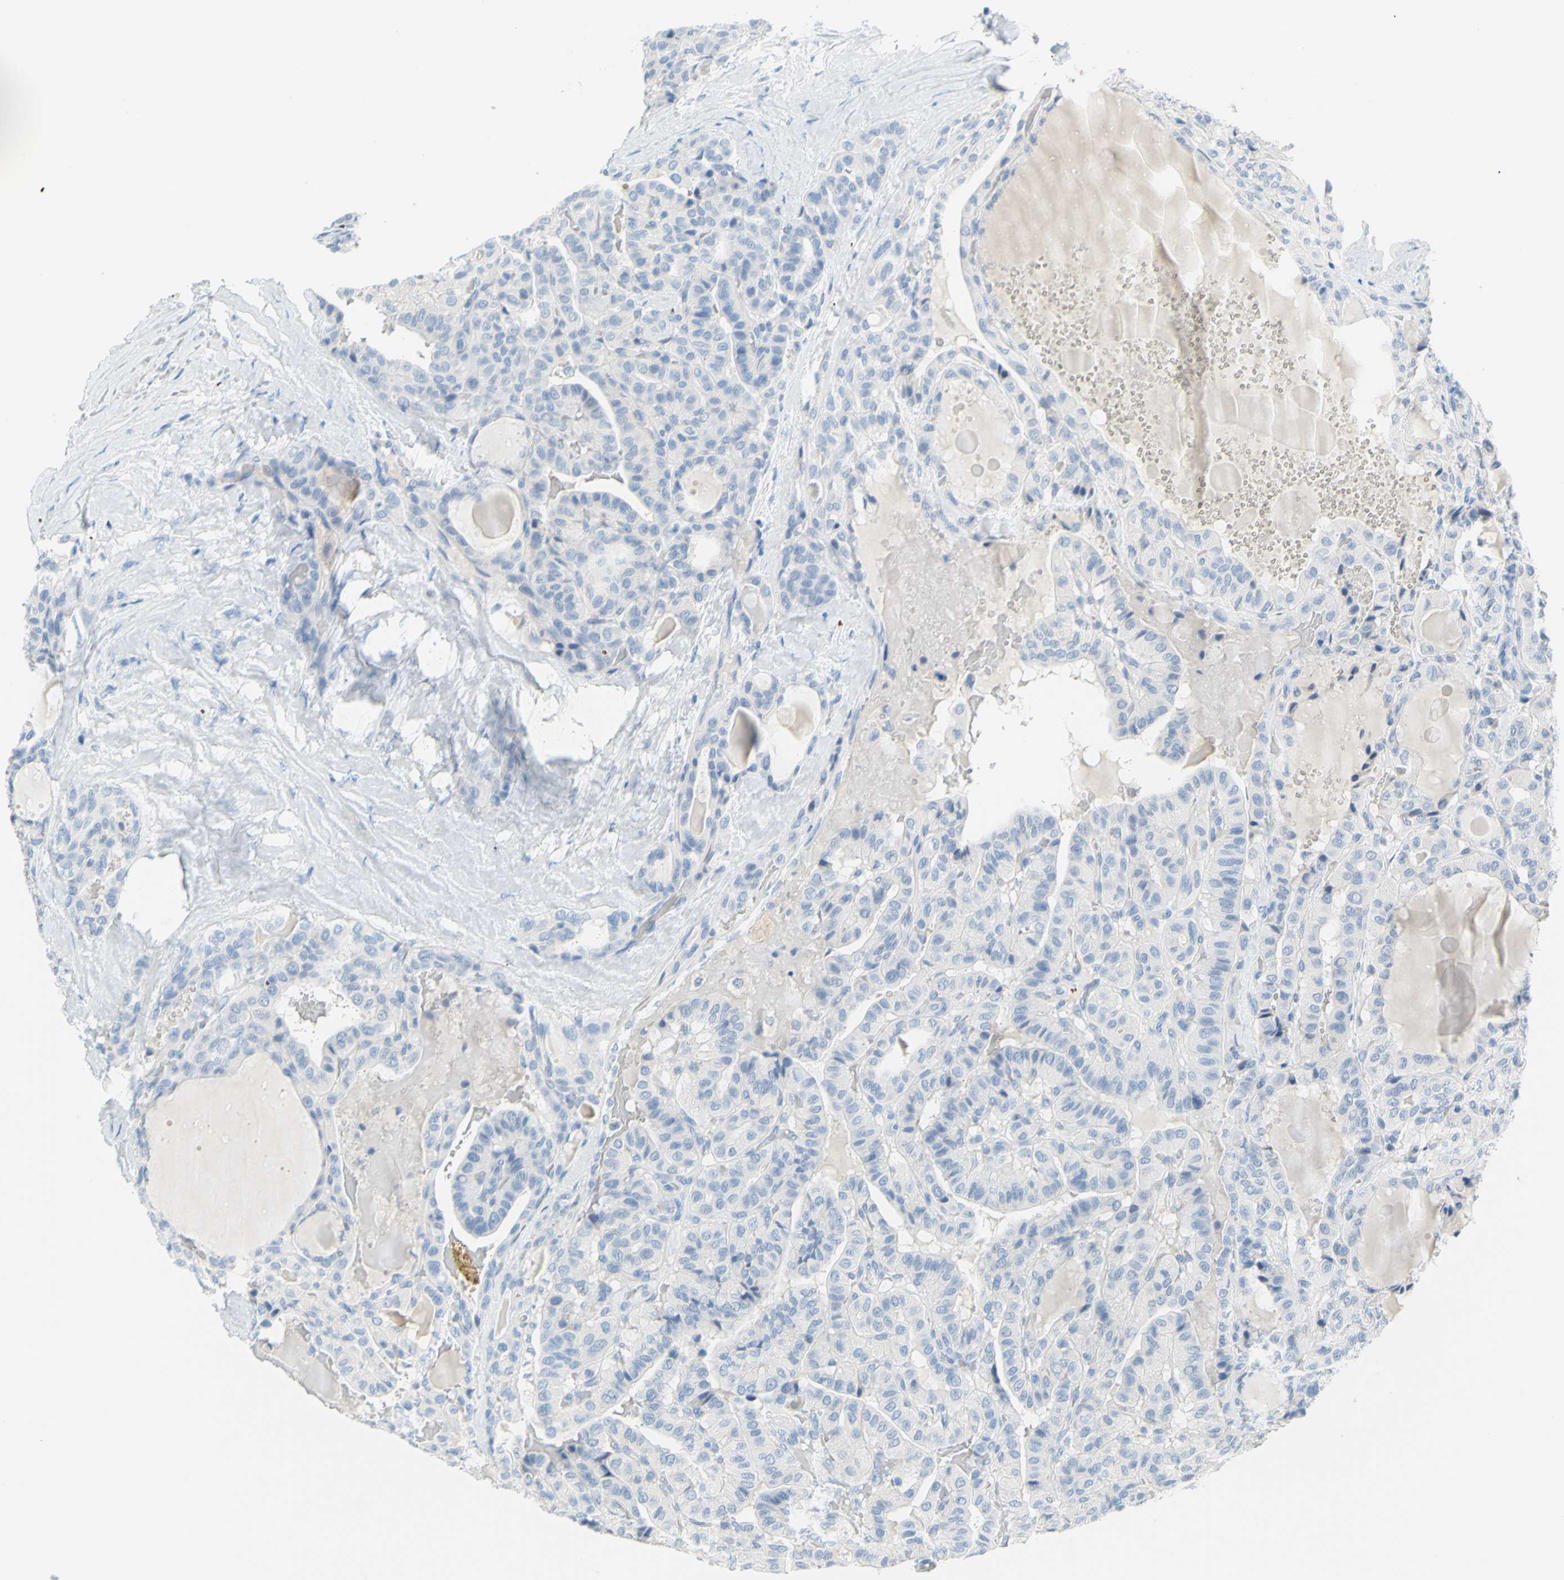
{"staining": {"intensity": "negative", "quantity": "none", "location": "none"}, "tissue": "thyroid cancer", "cell_type": "Tumor cells", "image_type": "cancer", "snomed": [{"axis": "morphology", "description": "Papillary adenocarcinoma, NOS"}, {"axis": "topography", "description": "Thyroid gland"}], "caption": "DAB immunohistochemical staining of human papillary adenocarcinoma (thyroid) demonstrates no significant expression in tumor cells. (DAB immunohistochemistry (IHC) with hematoxylin counter stain).", "gene": "DCT", "patient": {"sex": "male", "age": 77}}